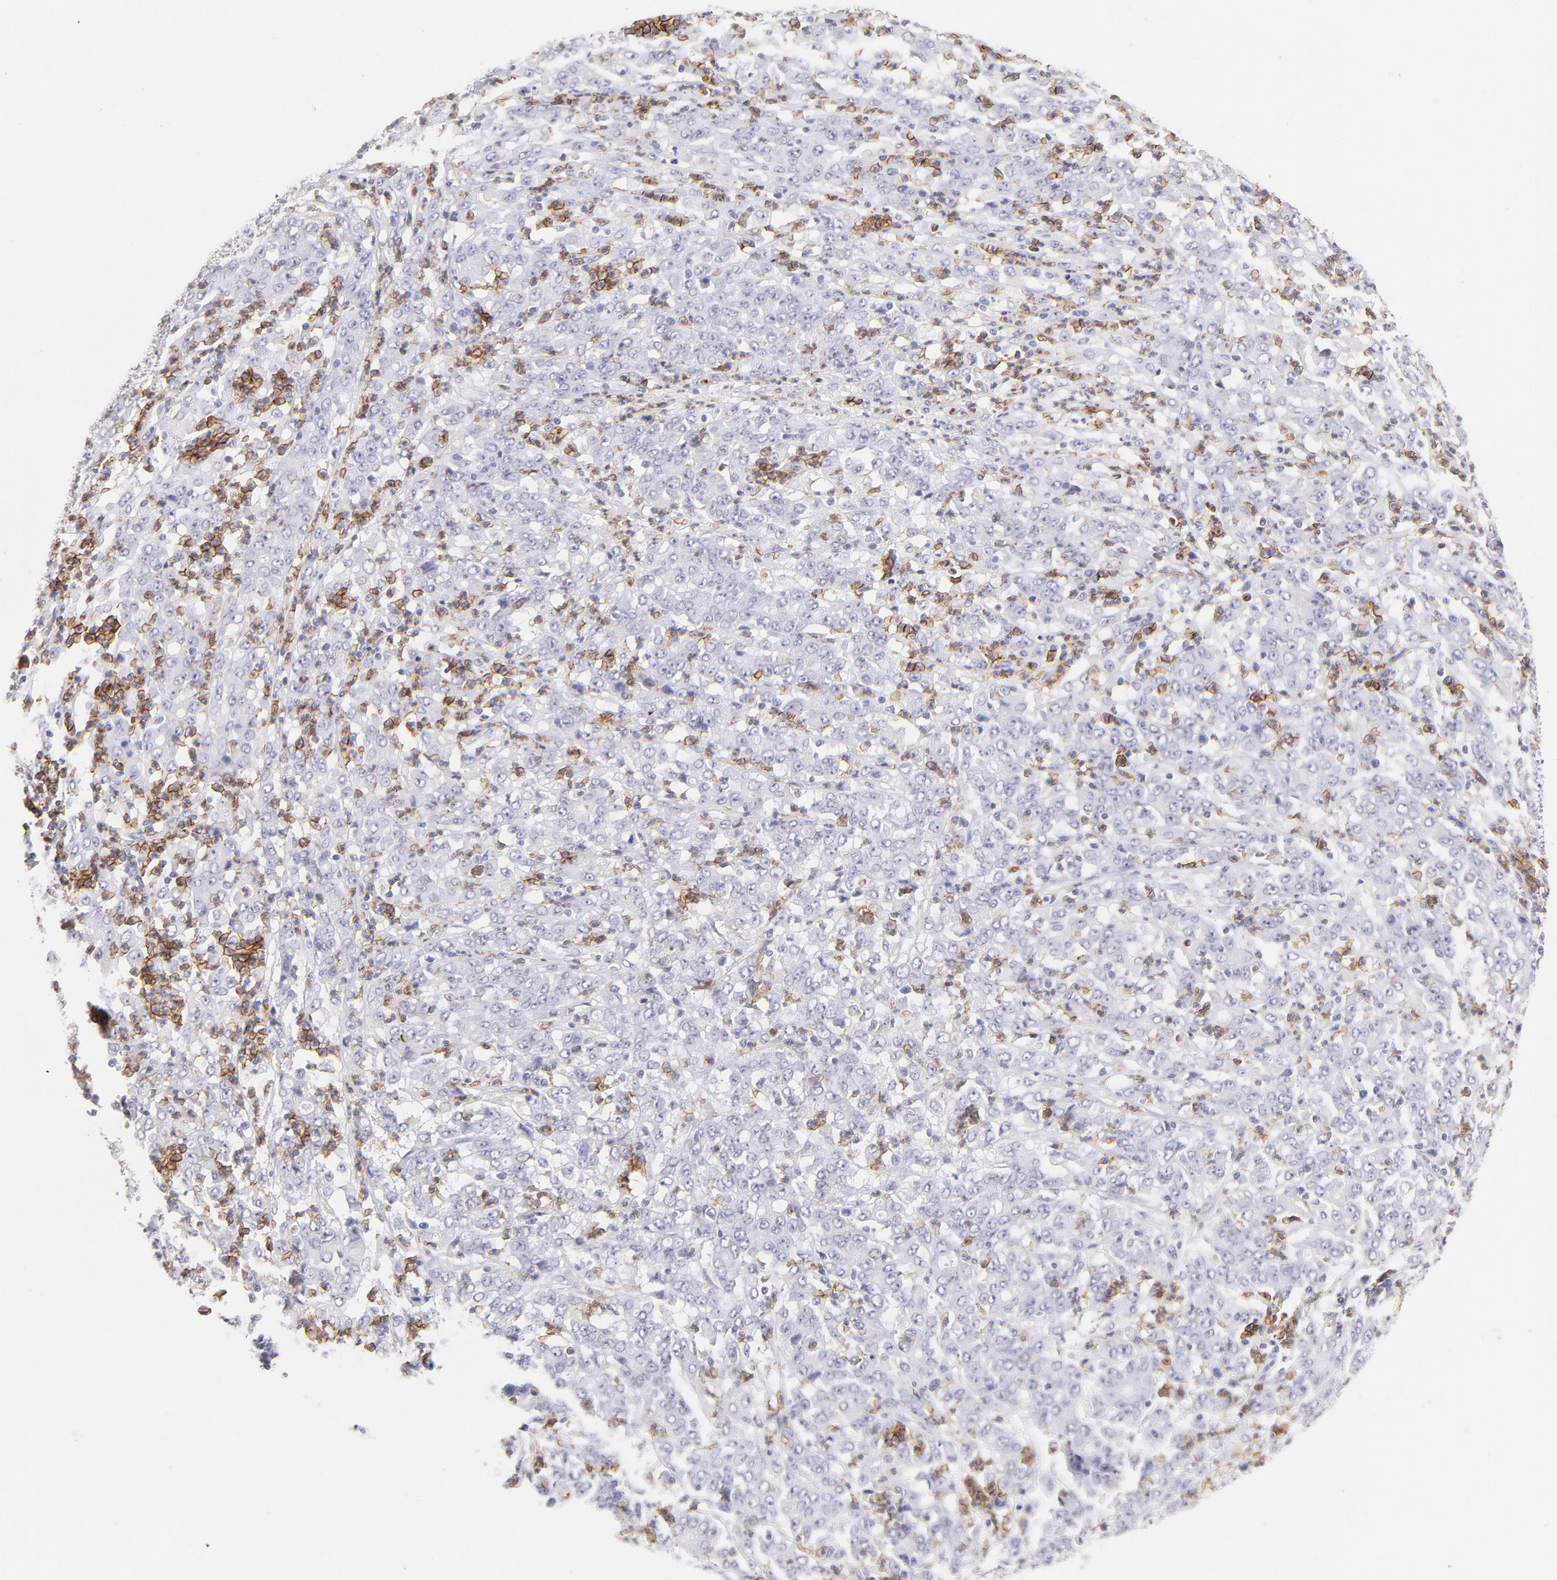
{"staining": {"intensity": "negative", "quantity": "none", "location": "none"}, "tissue": "stomach cancer", "cell_type": "Tumor cells", "image_type": "cancer", "snomed": [{"axis": "morphology", "description": "Adenocarcinoma, NOS"}, {"axis": "topography", "description": "Stomach, lower"}], "caption": "Tumor cells show no significant protein staining in stomach cancer.", "gene": "LTB4R", "patient": {"sex": "female", "age": 71}}